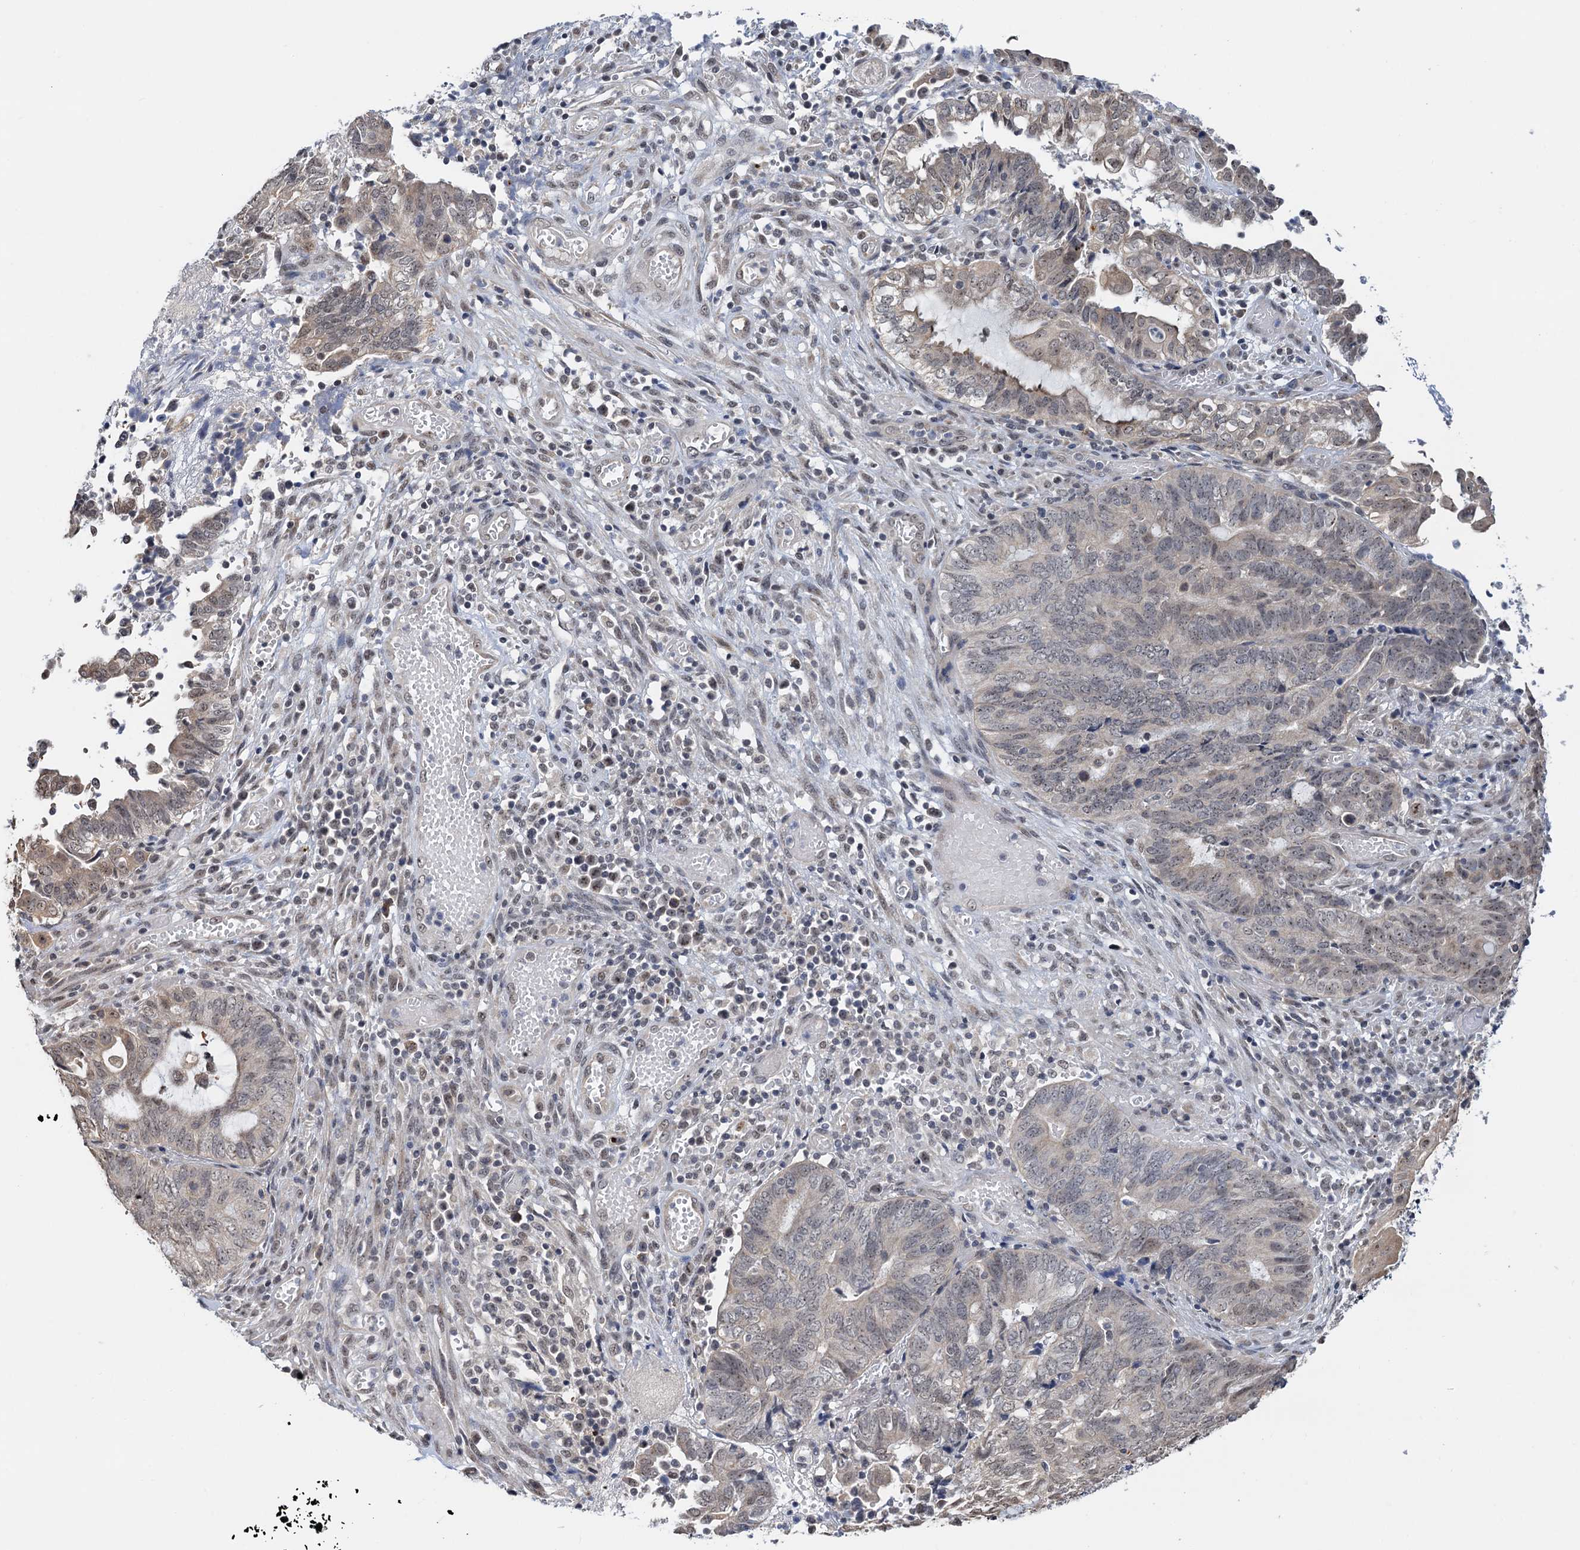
{"staining": {"intensity": "weak", "quantity": "<25%", "location": "cytoplasmic/membranous"}, "tissue": "endometrial cancer", "cell_type": "Tumor cells", "image_type": "cancer", "snomed": [{"axis": "morphology", "description": "Adenocarcinoma, NOS"}, {"axis": "topography", "description": "Uterus"}, {"axis": "topography", "description": "Endometrium"}], "caption": "Human endometrial cancer (adenocarcinoma) stained for a protein using immunohistochemistry displays no staining in tumor cells.", "gene": "NAT10", "patient": {"sex": "female", "age": 70}}